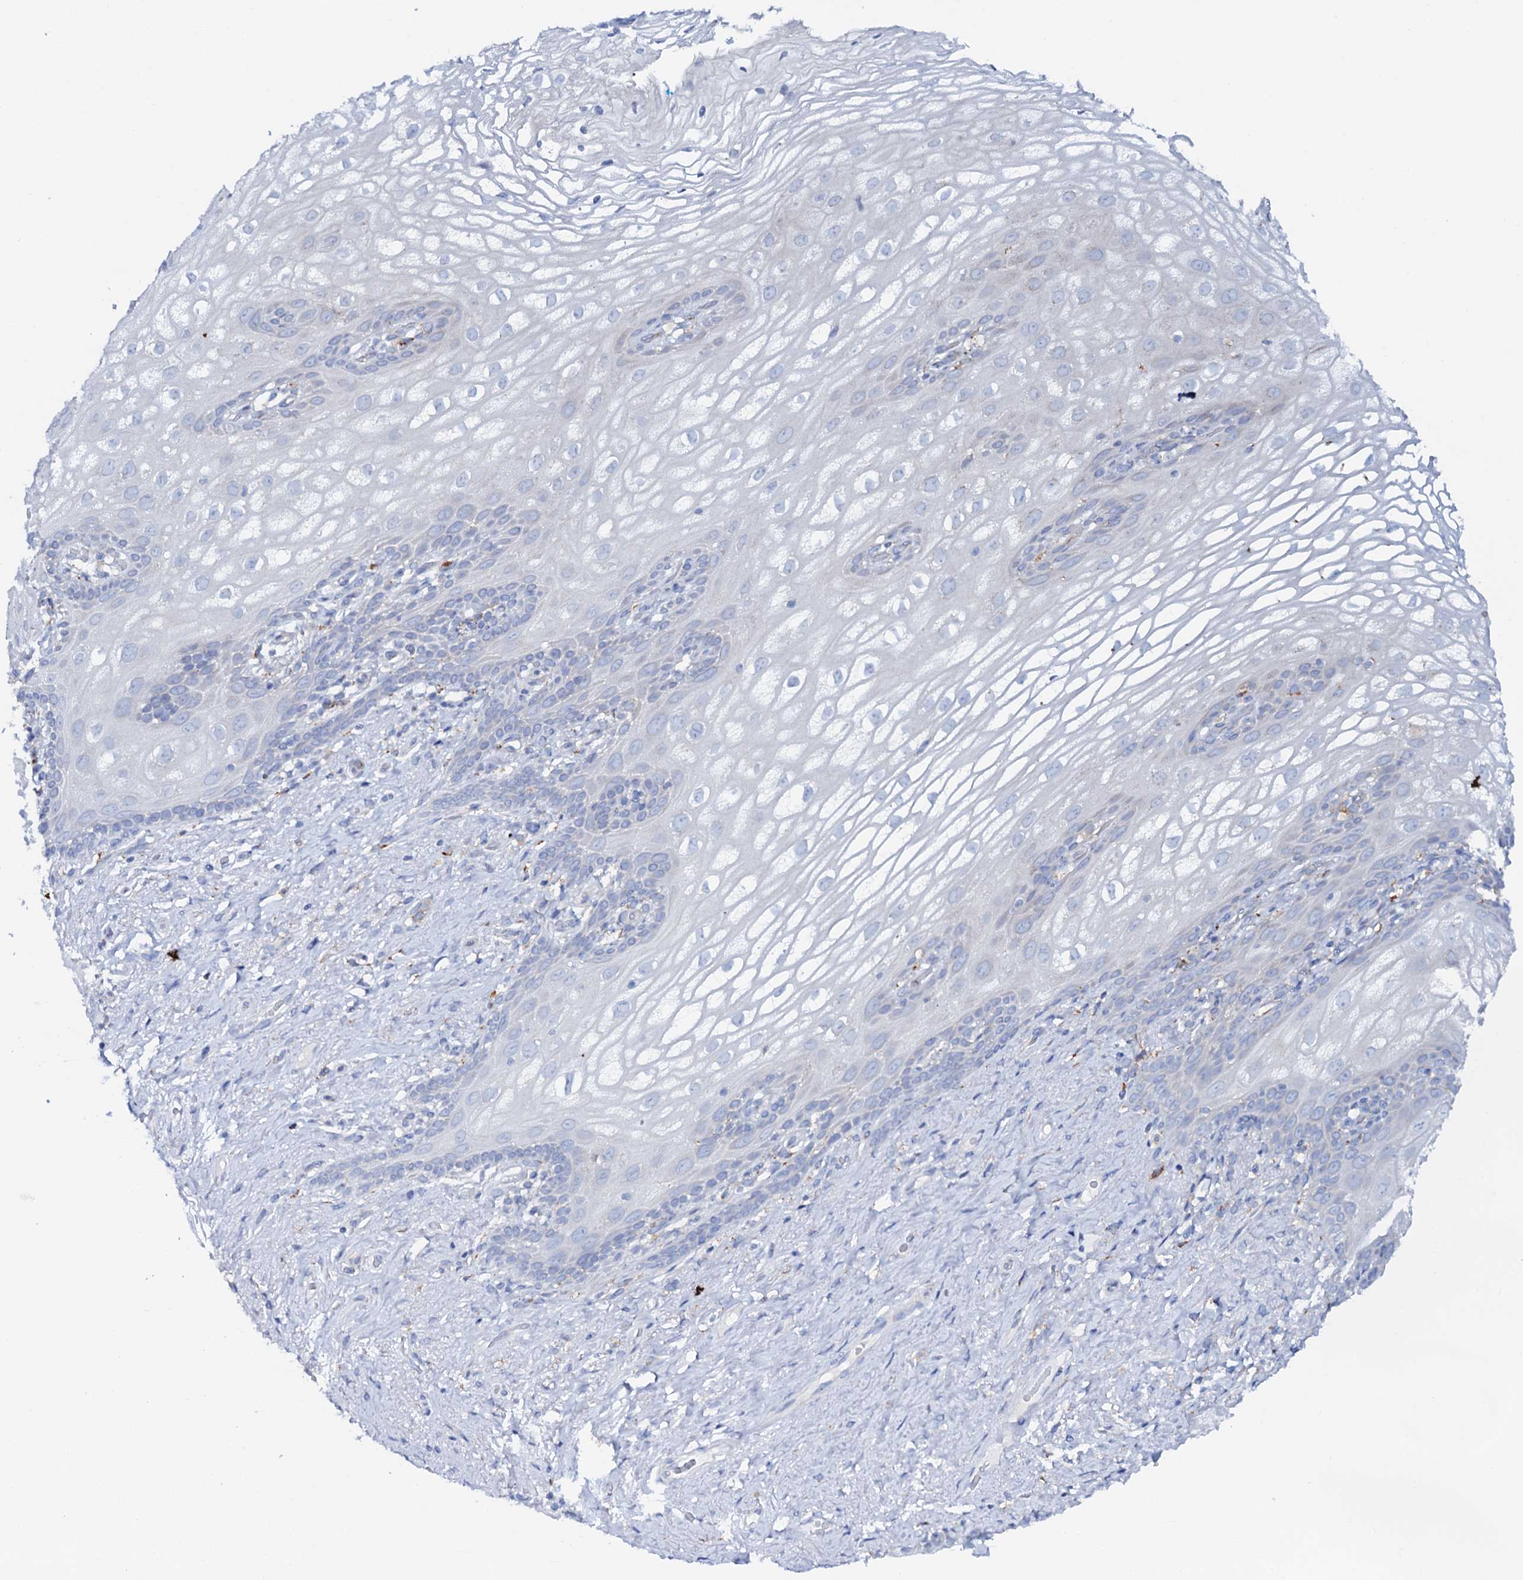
{"staining": {"intensity": "negative", "quantity": "none", "location": "none"}, "tissue": "vagina", "cell_type": "Squamous epithelial cells", "image_type": "normal", "snomed": [{"axis": "morphology", "description": "Normal tissue, NOS"}, {"axis": "topography", "description": "Vagina"}, {"axis": "topography", "description": "Peripheral nerve tissue"}], "caption": "Histopathology image shows no significant protein positivity in squamous epithelial cells of benign vagina.", "gene": "P2RX4", "patient": {"sex": "female", "age": 71}}